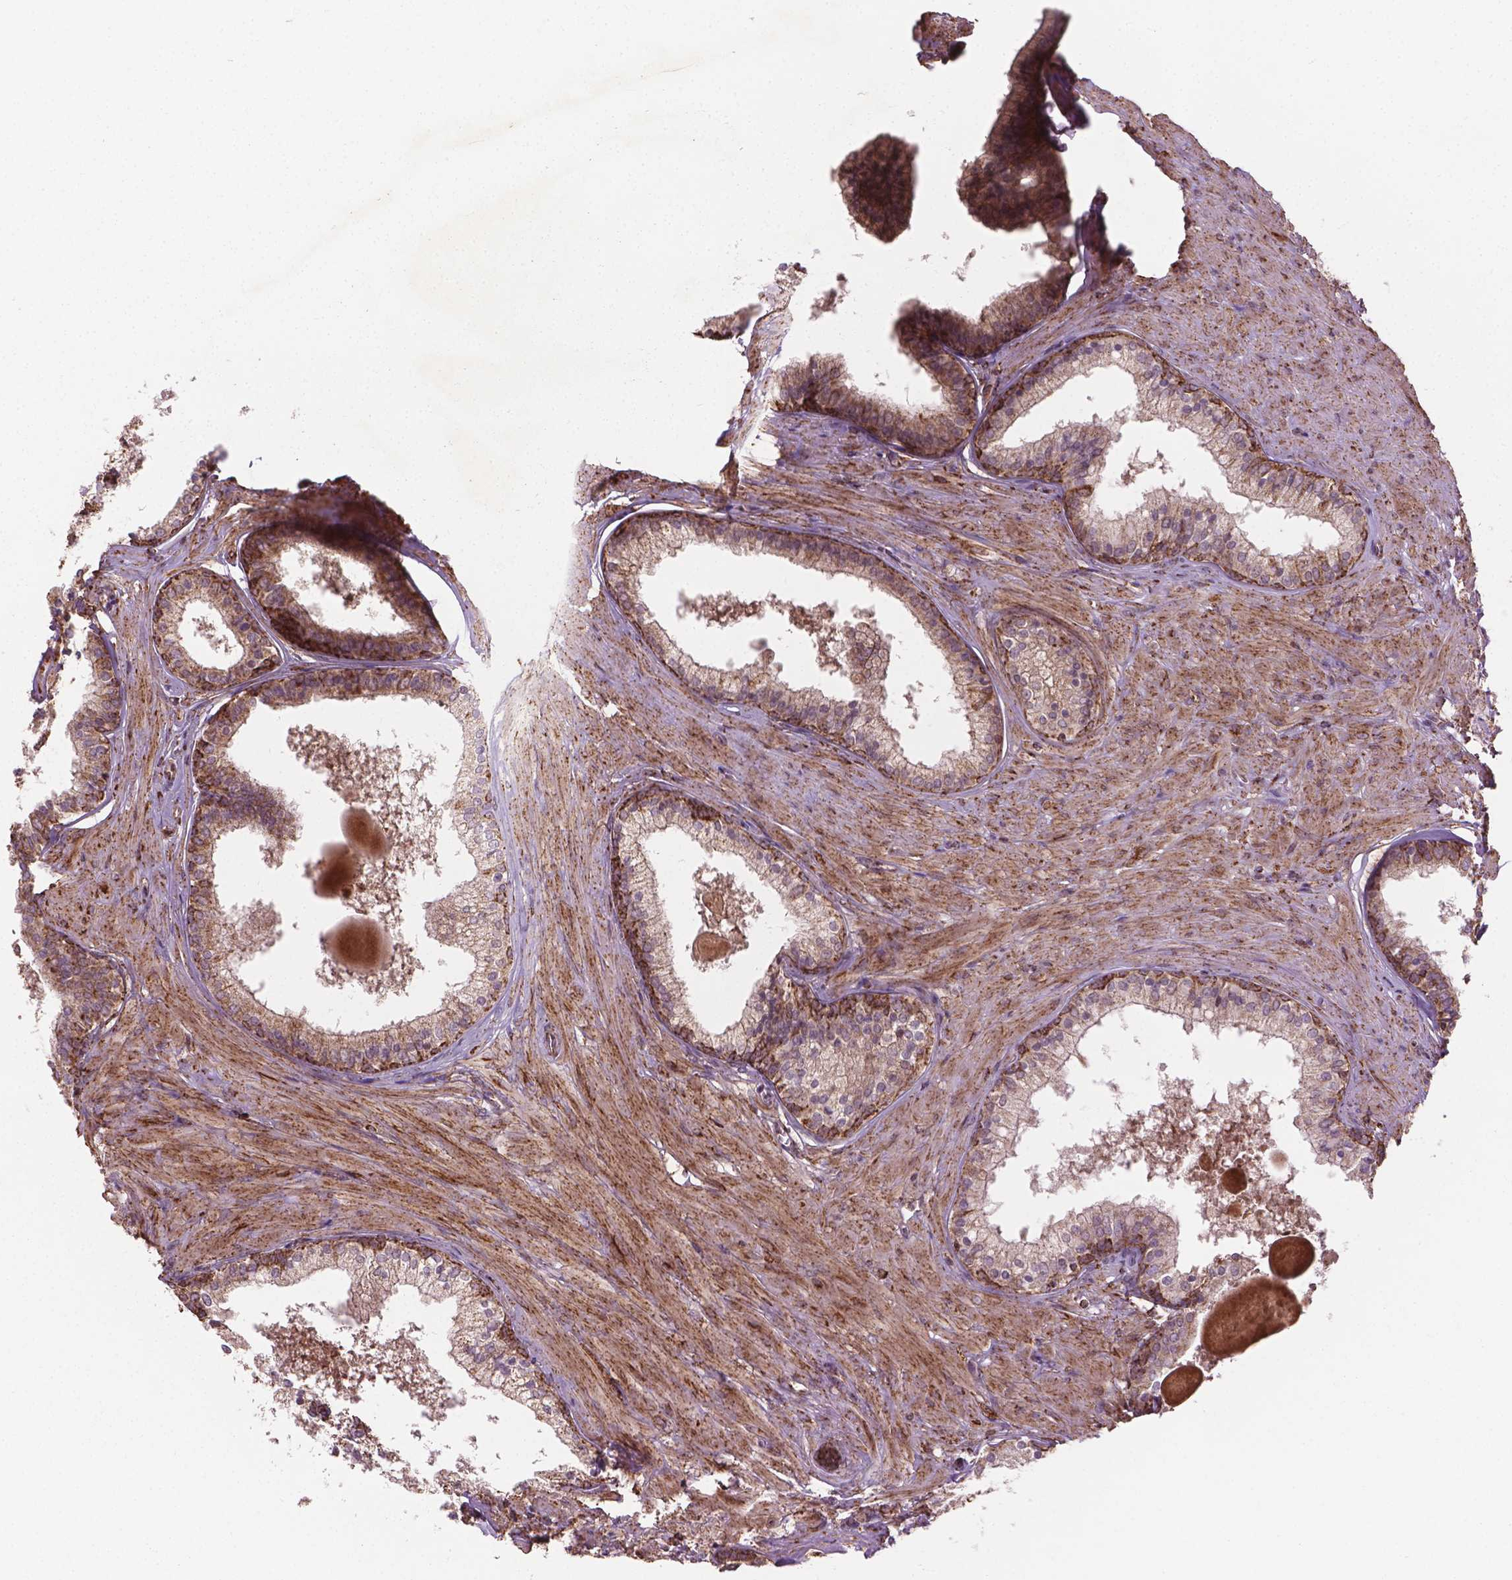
{"staining": {"intensity": "moderate", "quantity": "25%-75%", "location": "cytoplasmic/membranous"}, "tissue": "prostate", "cell_type": "Glandular cells", "image_type": "normal", "snomed": [{"axis": "morphology", "description": "Normal tissue, NOS"}, {"axis": "topography", "description": "Prostate"}], "caption": "Immunohistochemical staining of benign prostate exhibits moderate cytoplasmic/membranous protein staining in about 25%-75% of glandular cells.", "gene": "HS3ST3A1", "patient": {"sex": "male", "age": 61}}